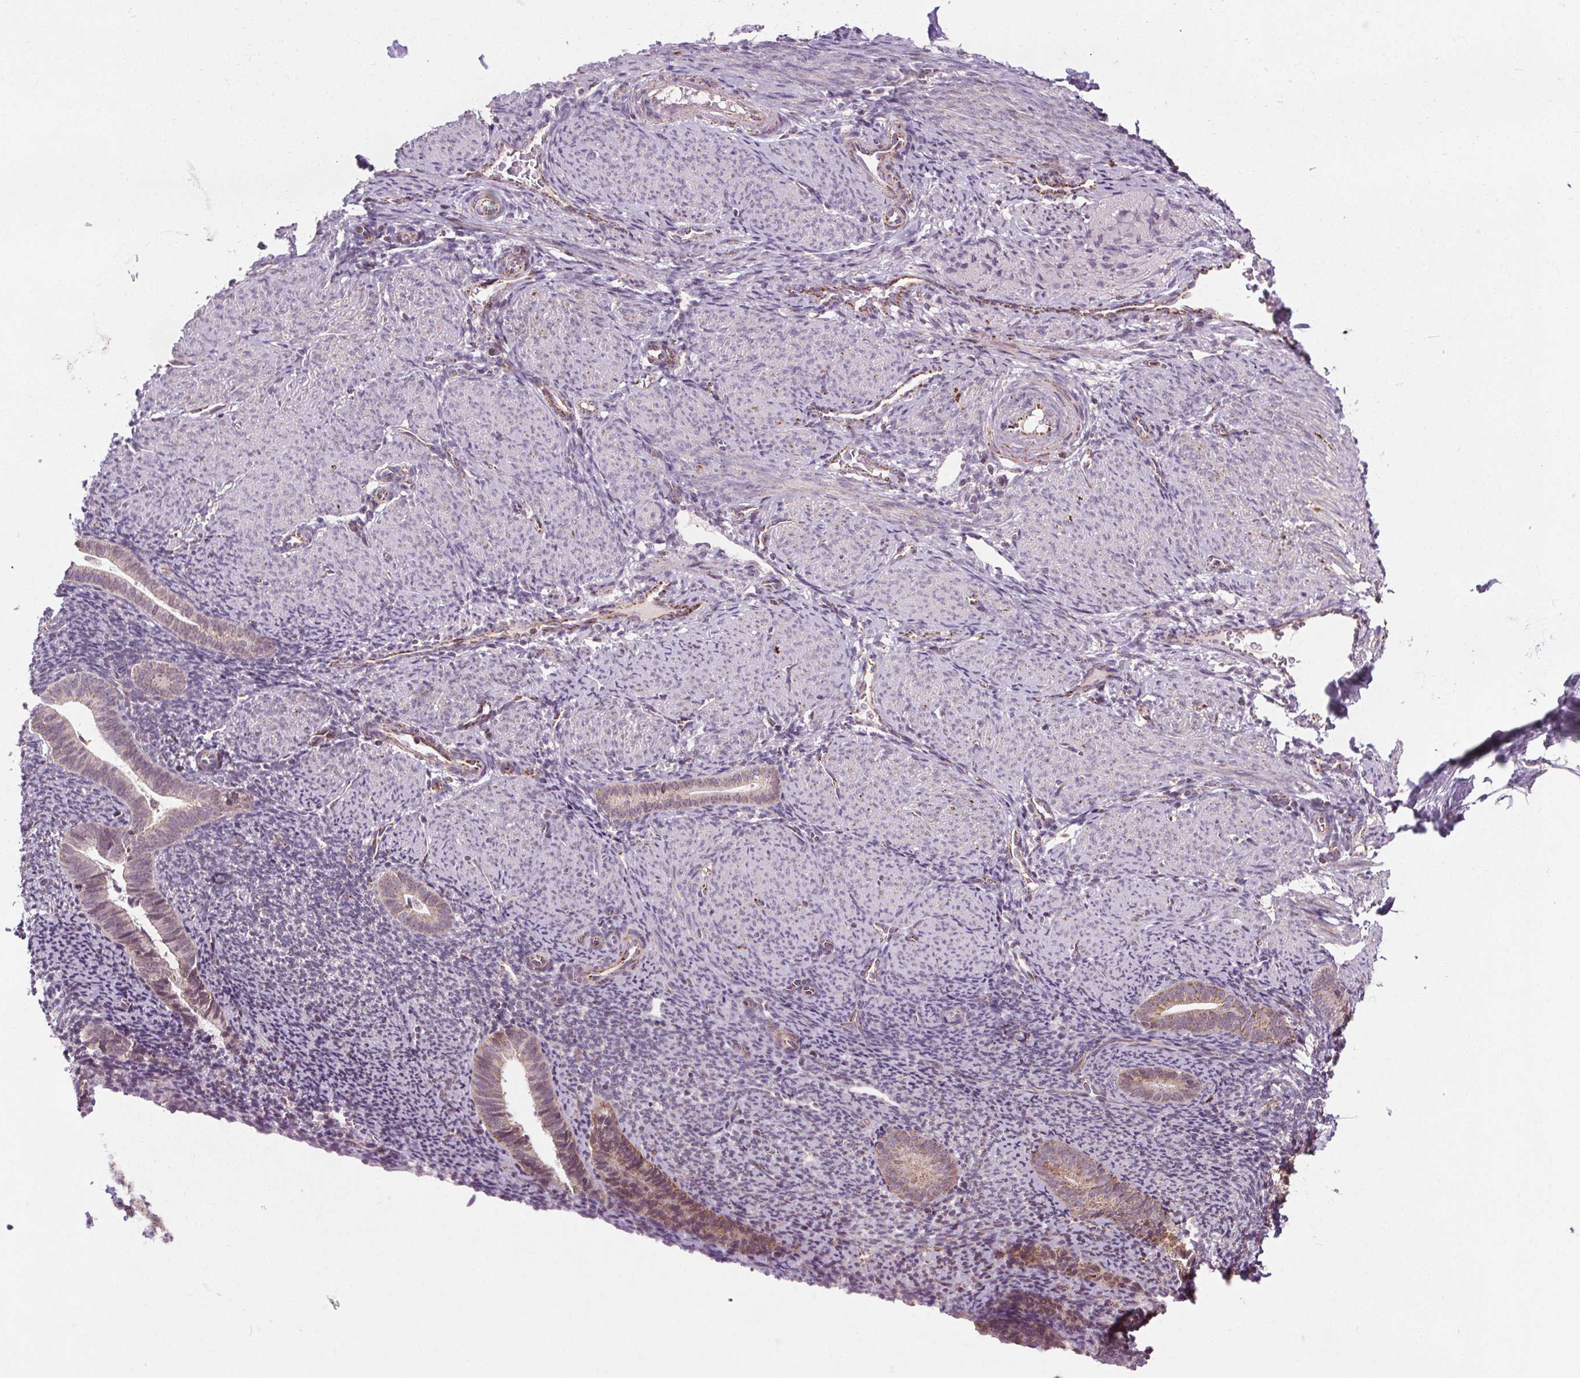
{"staining": {"intensity": "negative", "quantity": "none", "location": "none"}, "tissue": "endometrium", "cell_type": "Cells in endometrial stroma", "image_type": "normal", "snomed": [{"axis": "morphology", "description": "Normal tissue, NOS"}, {"axis": "topography", "description": "Endometrium"}], "caption": "Cells in endometrial stroma are negative for protein expression in benign human endometrium. Nuclei are stained in blue.", "gene": "LFNG", "patient": {"sex": "female", "age": 39}}